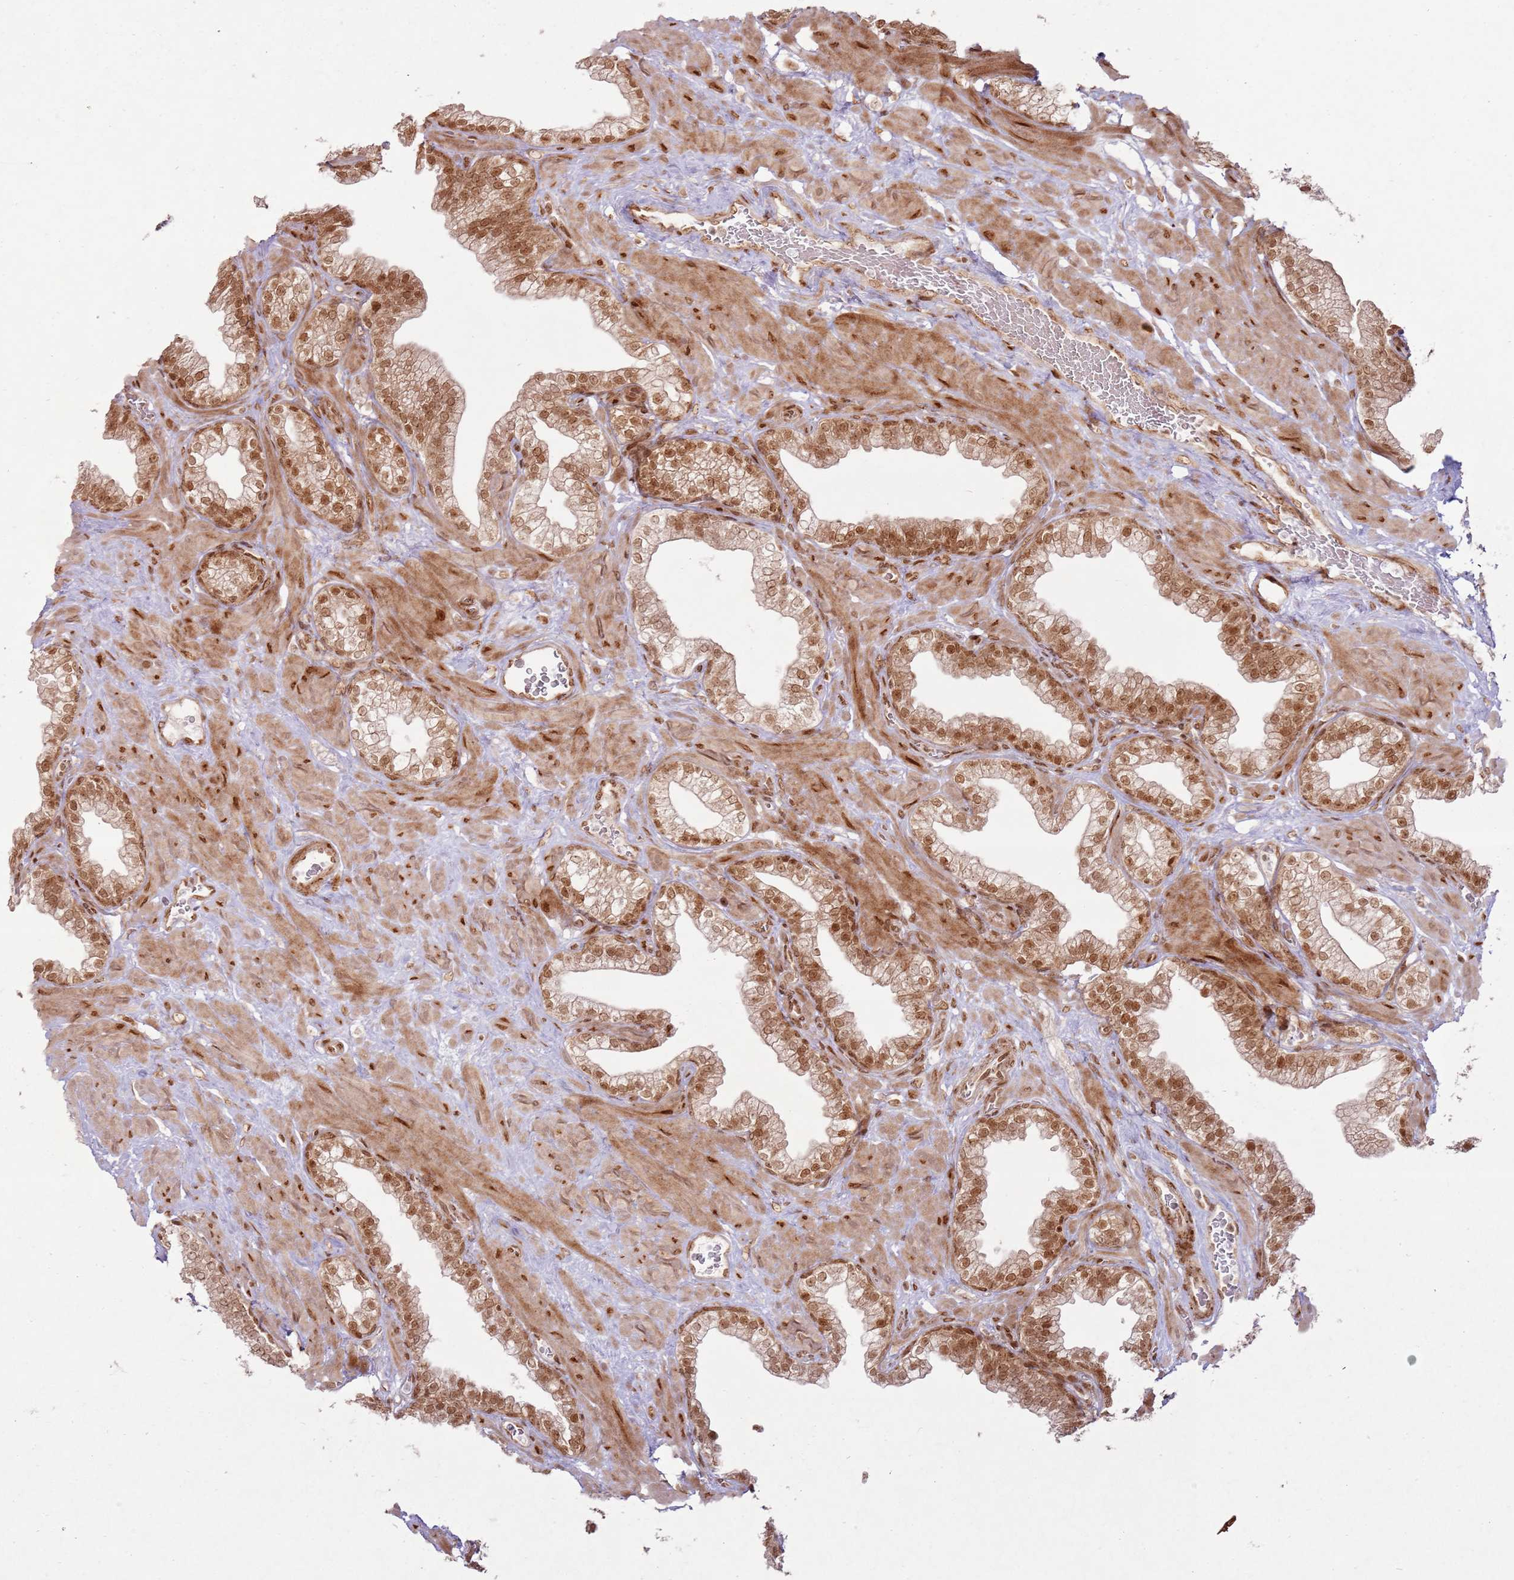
{"staining": {"intensity": "moderate", "quantity": ">75%", "location": "cytoplasmic/membranous,nuclear"}, "tissue": "prostate", "cell_type": "Glandular cells", "image_type": "normal", "snomed": [{"axis": "morphology", "description": "Normal tissue, NOS"}, {"axis": "morphology", "description": "Urothelial carcinoma, Low grade"}, {"axis": "topography", "description": "Urinary bladder"}, {"axis": "topography", "description": "Prostate"}], "caption": "The micrograph shows immunohistochemical staining of unremarkable prostate. There is moderate cytoplasmic/membranous,nuclear expression is appreciated in approximately >75% of glandular cells. (IHC, brightfield microscopy, high magnification).", "gene": "KLHL36", "patient": {"sex": "male", "age": 60}}